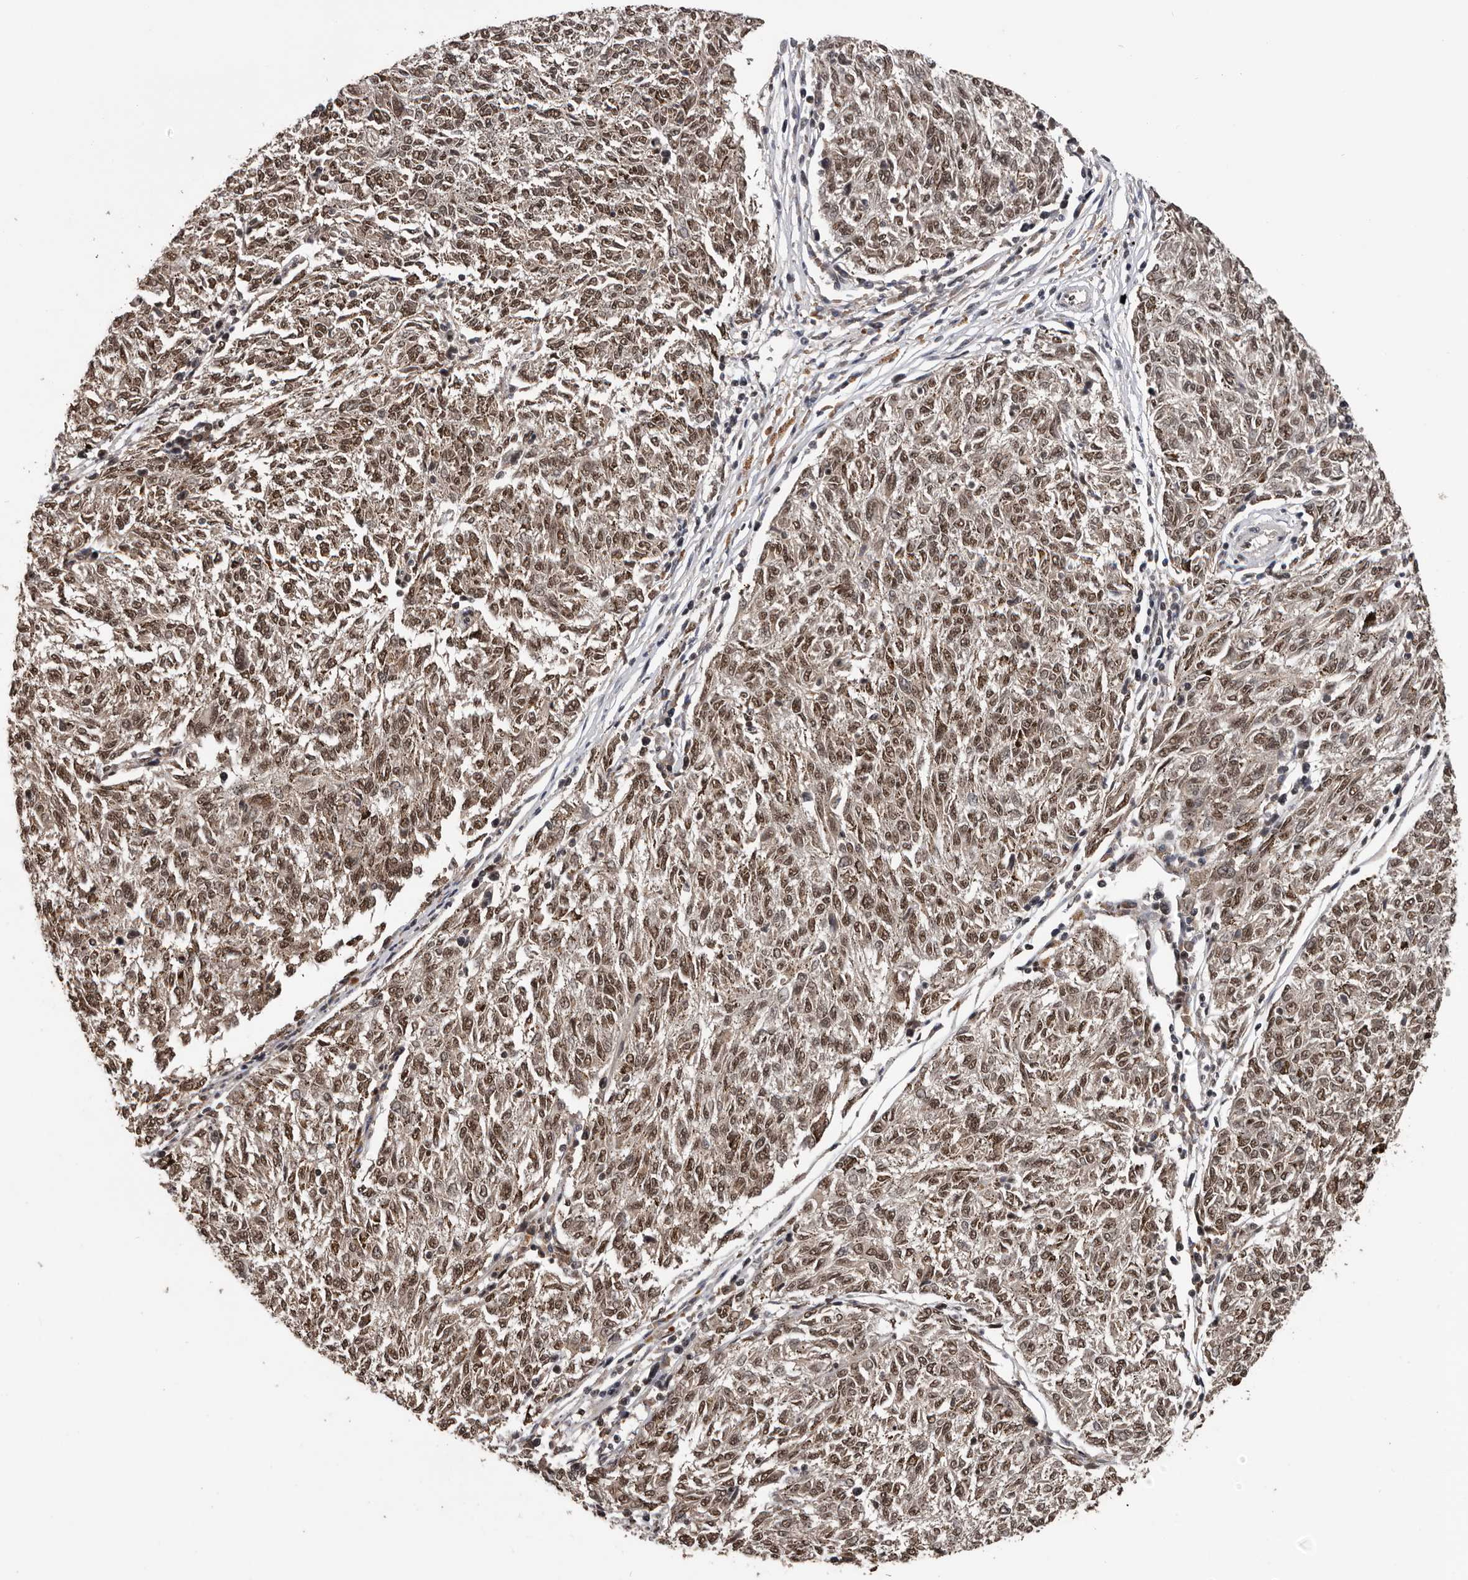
{"staining": {"intensity": "moderate", "quantity": ">75%", "location": "nuclear"}, "tissue": "melanoma", "cell_type": "Tumor cells", "image_type": "cancer", "snomed": [{"axis": "morphology", "description": "Malignant melanoma, NOS"}, {"axis": "topography", "description": "Skin"}], "caption": "Immunohistochemistry of melanoma reveals medium levels of moderate nuclear staining in approximately >75% of tumor cells. The staining was performed using DAB (3,3'-diaminobenzidine) to visualize the protein expression in brown, while the nuclei were stained in blue with hematoxylin (Magnification: 20x).", "gene": "VPS37A", "patient": {"sex": "female", "age": 72}}